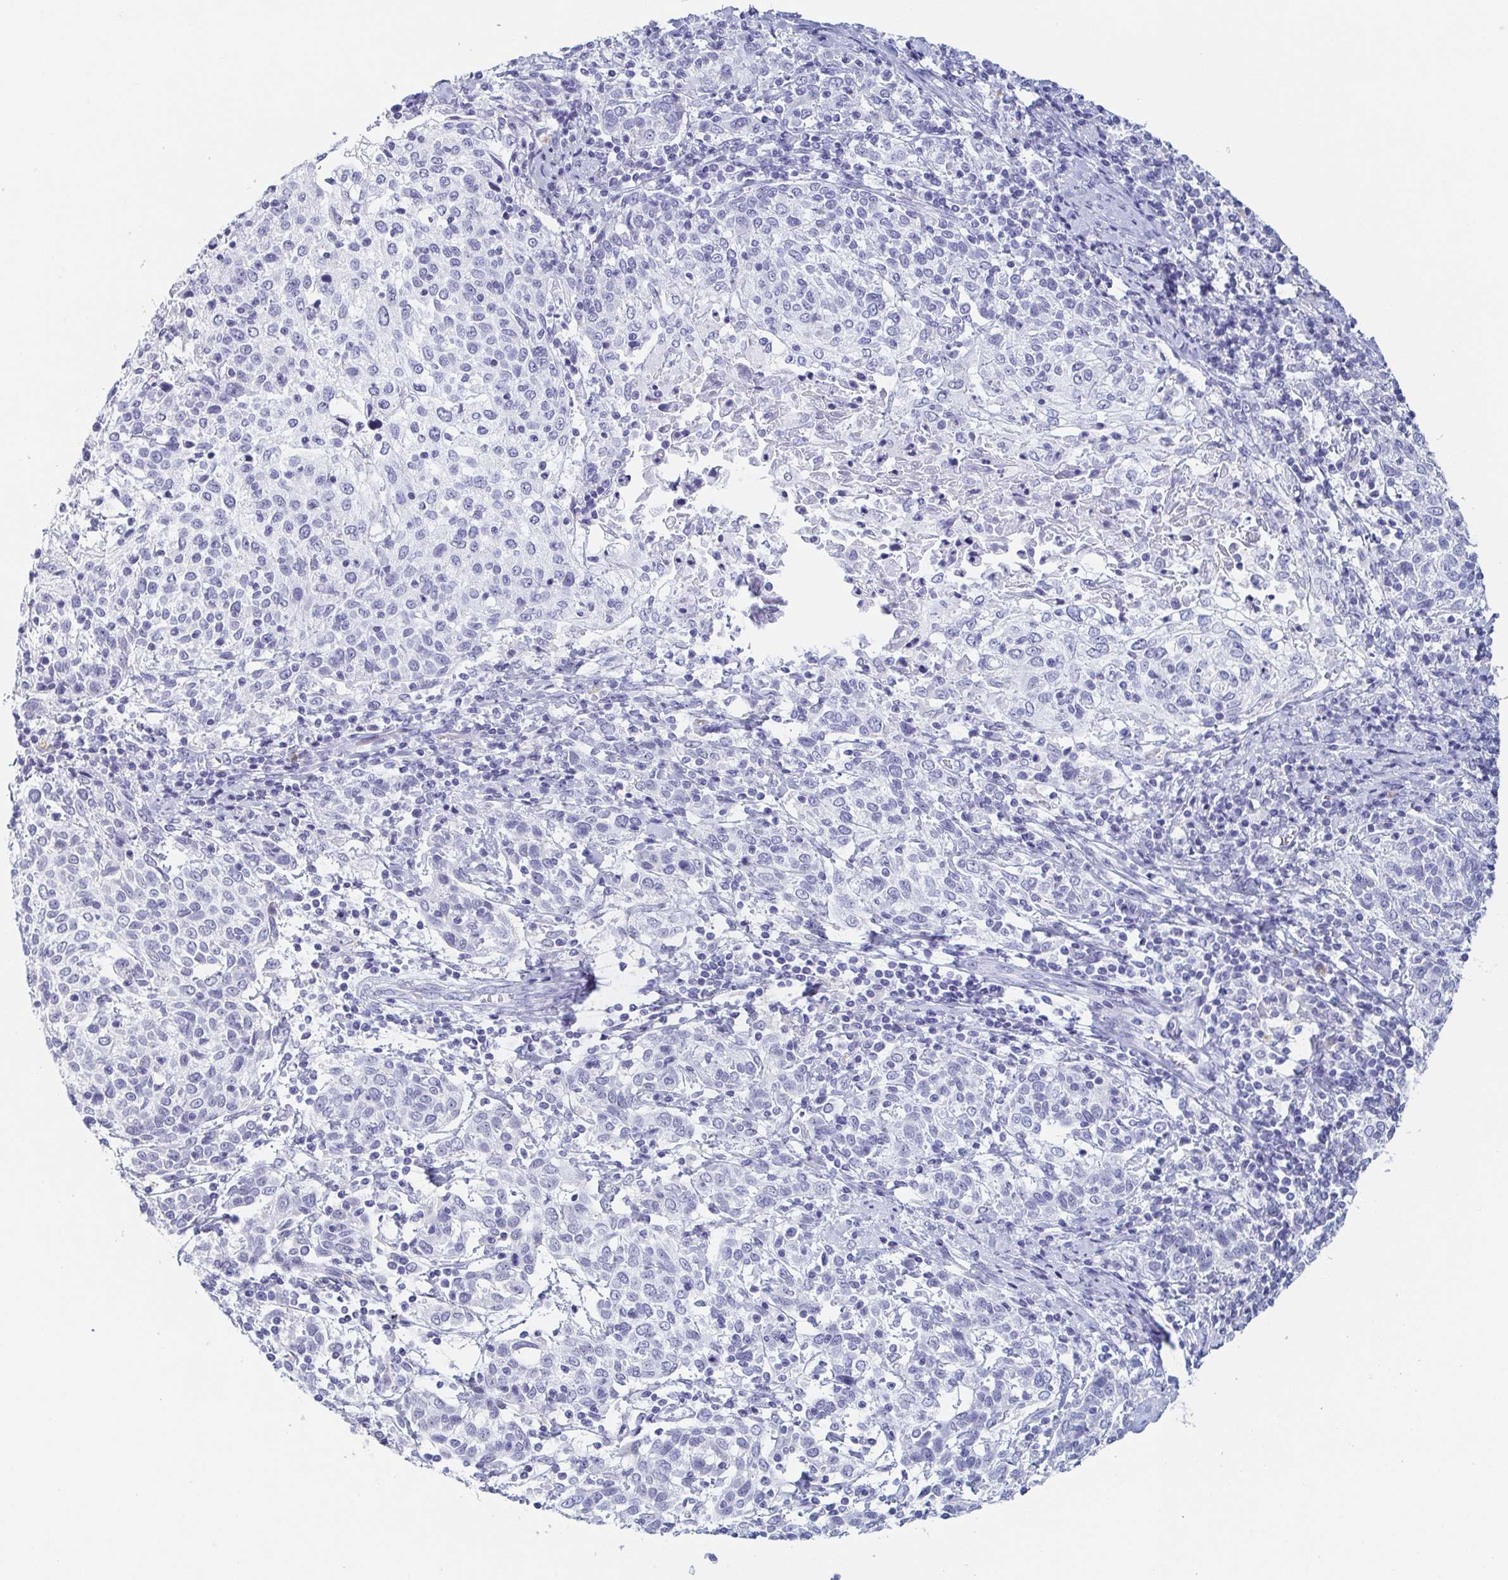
{"staining": {"intensity": "negative", "quantity": "none", "location": "none"}, "tissue": "cervical cancer", "cell_type": "Tumor cells", "image_type": "cancer", "snomed": [{"axis": "morphology", "description": "Squamous cell carcinoma, NOS"}, {"axis": "topography", "description": "Cervix"}], "caption": "The photomicrograph shows no staining of tumor cells in cervical cancer.", "gene": "REG4", "patient": {"sex": "female", "age": 61}}